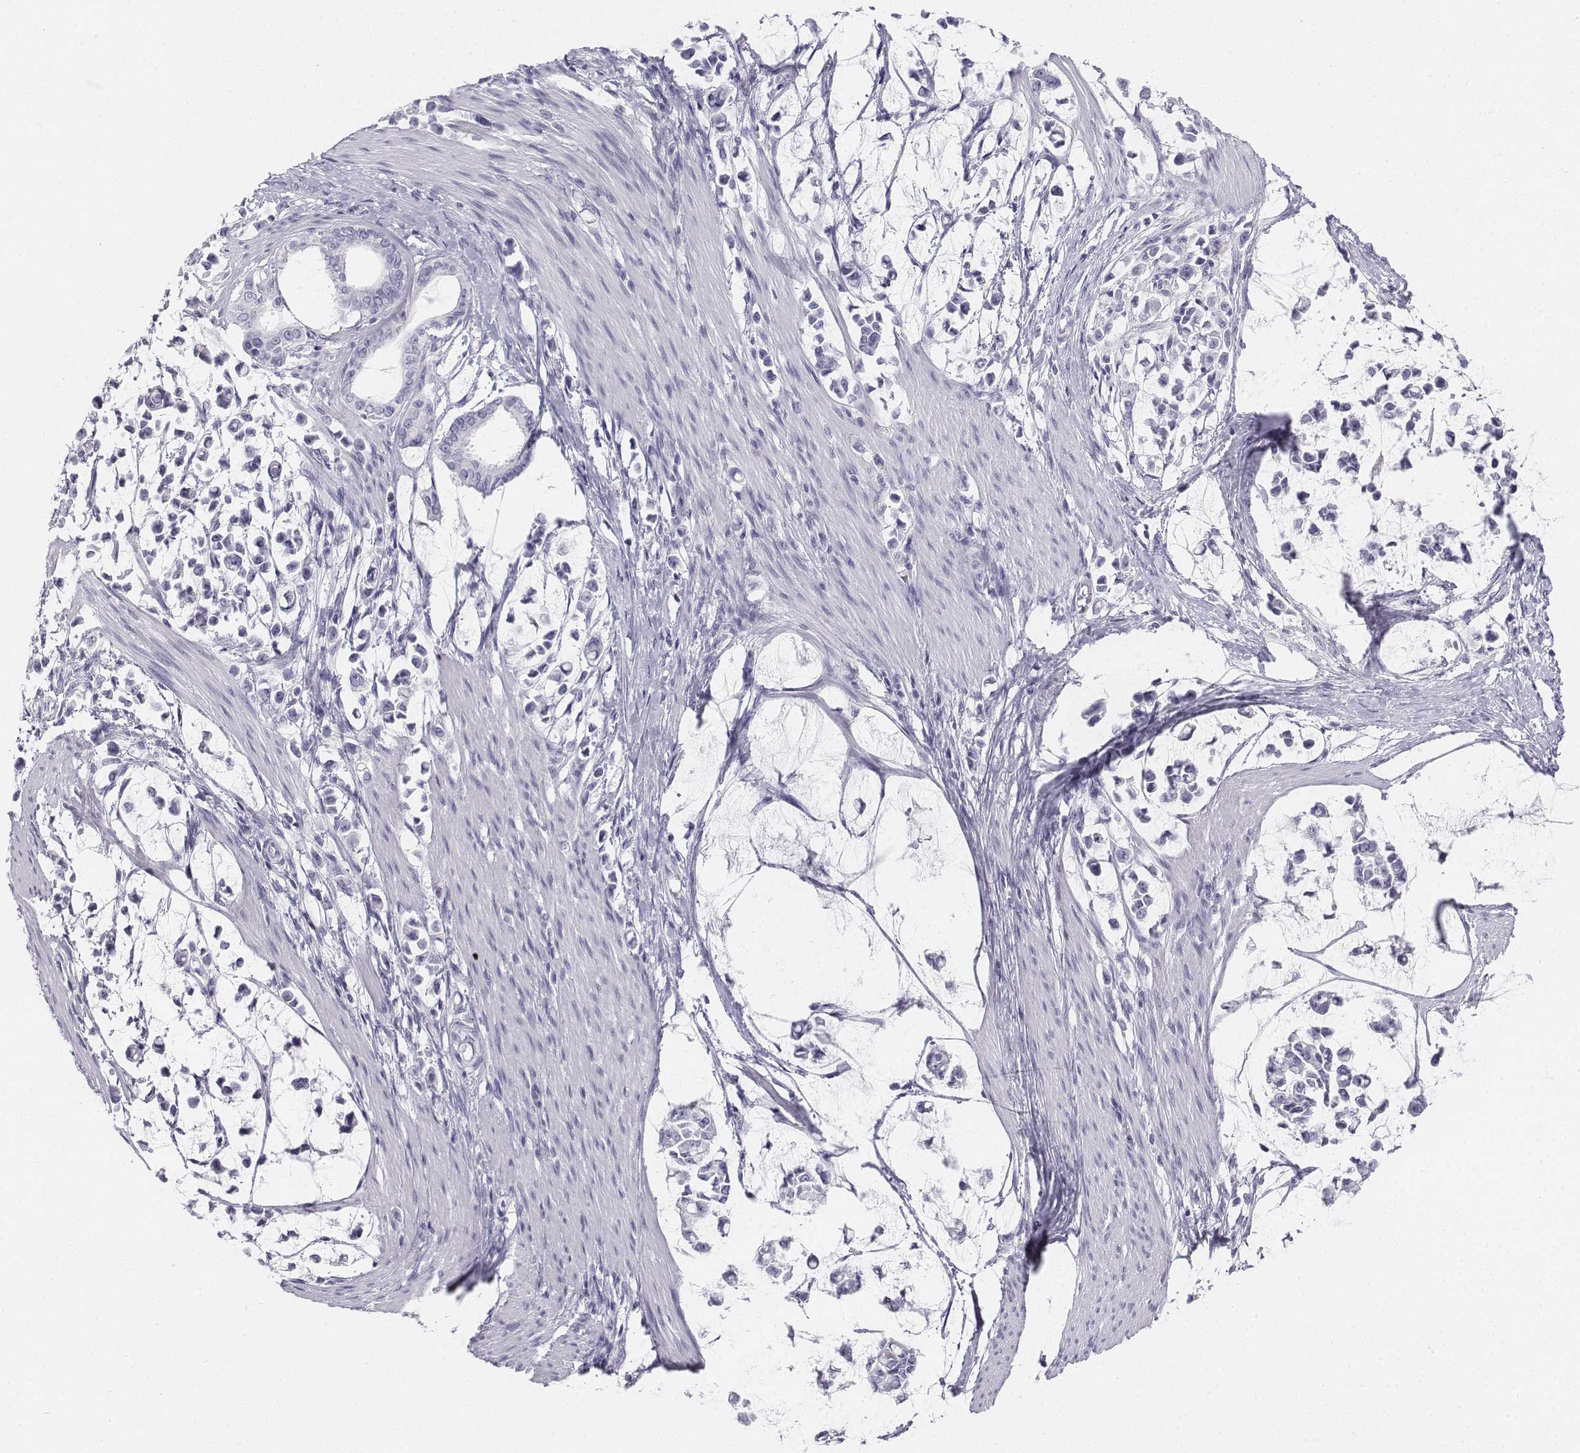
{"staining": {"intensity": "negative", "quantity": "none", "location": "none"}, "tissue": "stomach cancer", "cell_type": "Tumor cells", "image_type": "cancer", "snomed": [{"axis": "morphology", "description": "Adenocarcinoma, NOS"}, {"axis": "topography", "description": "Stomach"}], "caption": "High magnification brightfield microscopy of stomach adenocarcinoma stained with DAB (brown) and counterstained with hematoxylin (blue): tumor cells show no significant expression.", "gene": "TH", "patient": {"sex": "male", "age": 82}}